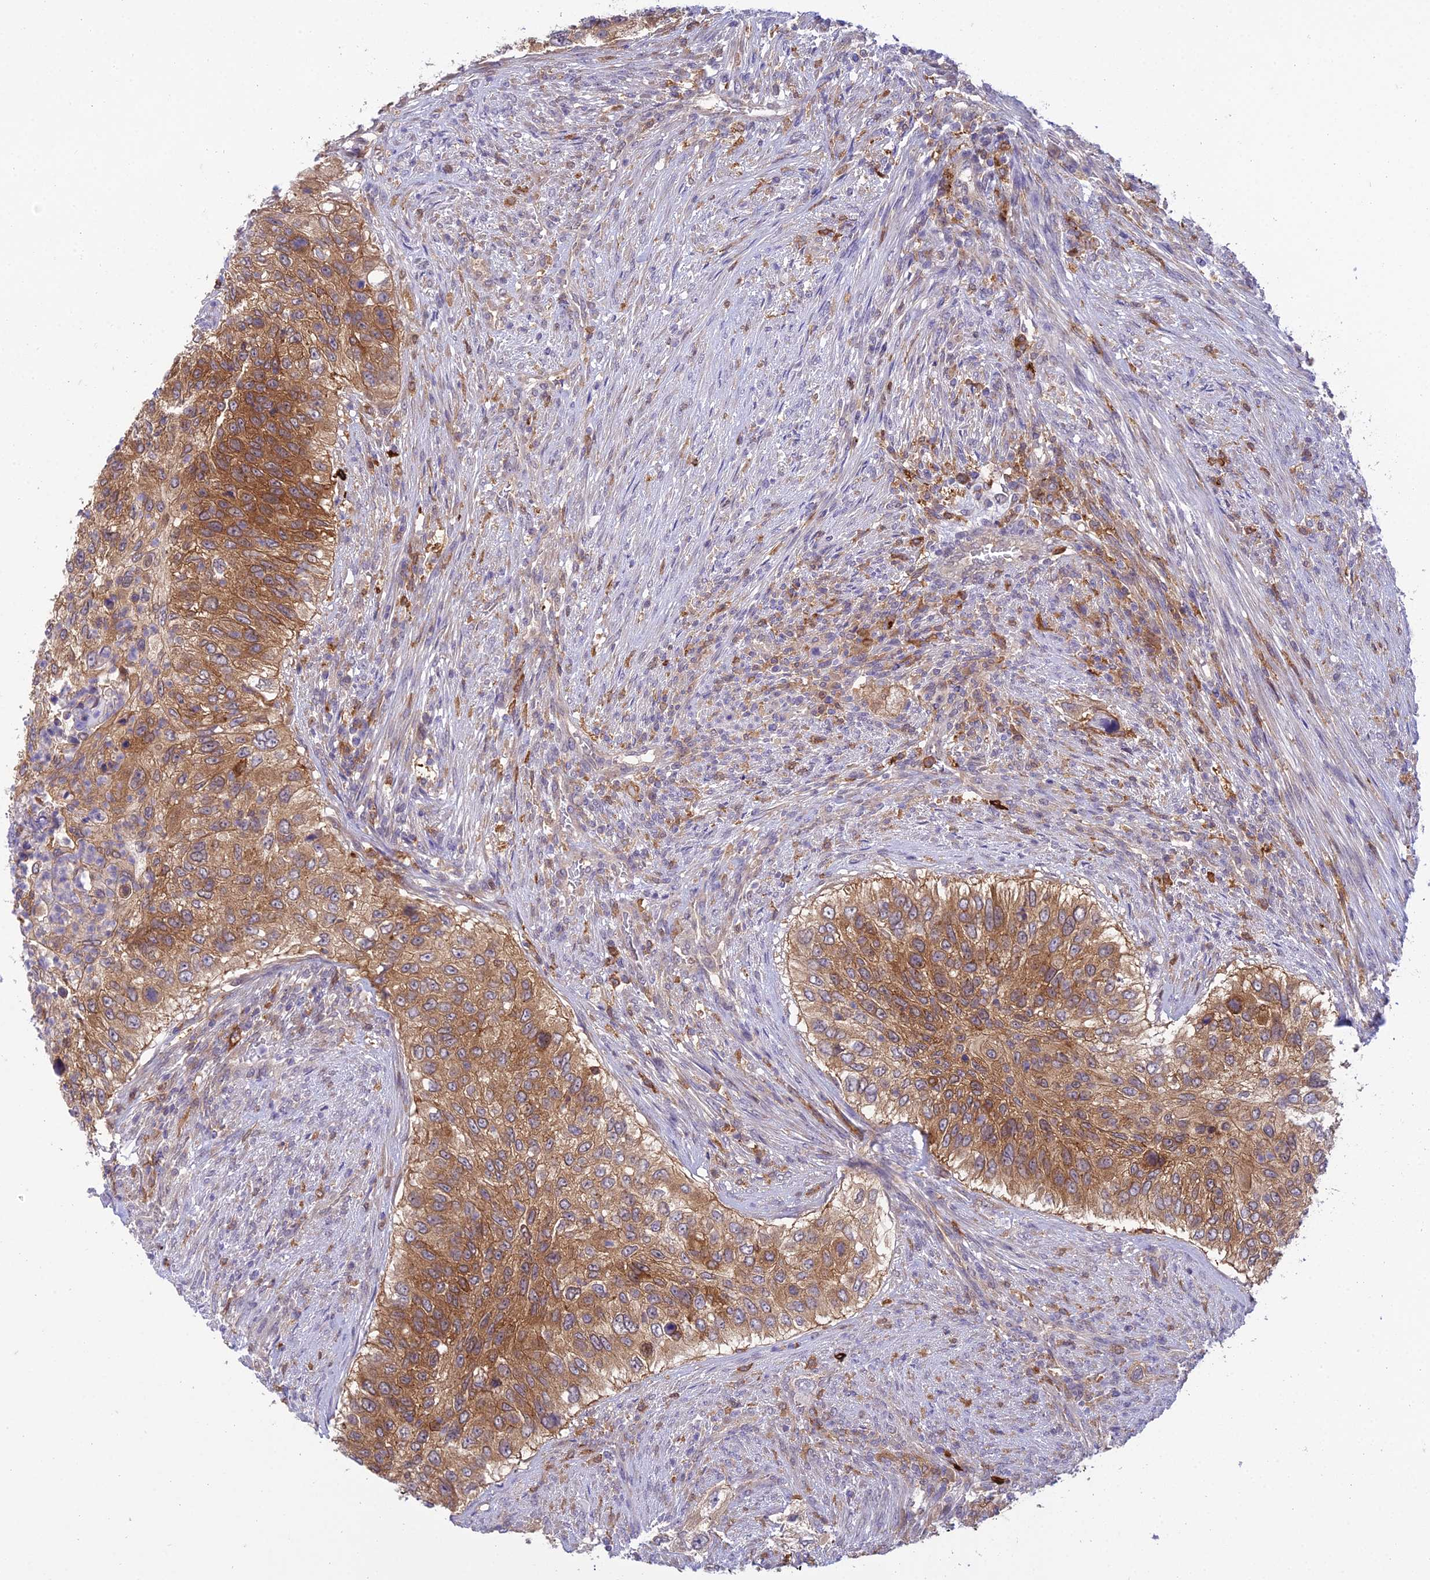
{"staining": {"intensity": "moderate", "quantity": ">75%", "location": "cytoplasmic/membranous"}, "tissue": "urothelial cancer", "cell_type": "Tumor cells", "image_type": "cancer", "snomed": [{"axis": "morphology", "description": "Urothelial carcinoma, High grade"}, {"axis": "topography", "description": "Urinary bladder"}], "caption": "Protein staining demonstrates moderate cytoplasmic/membranous staining in approximately >75% of tumor cells in high-grade urothelial carcinoma.", "gene": "UBE2G1", "patient": {"sex": "female", "age": 60}}